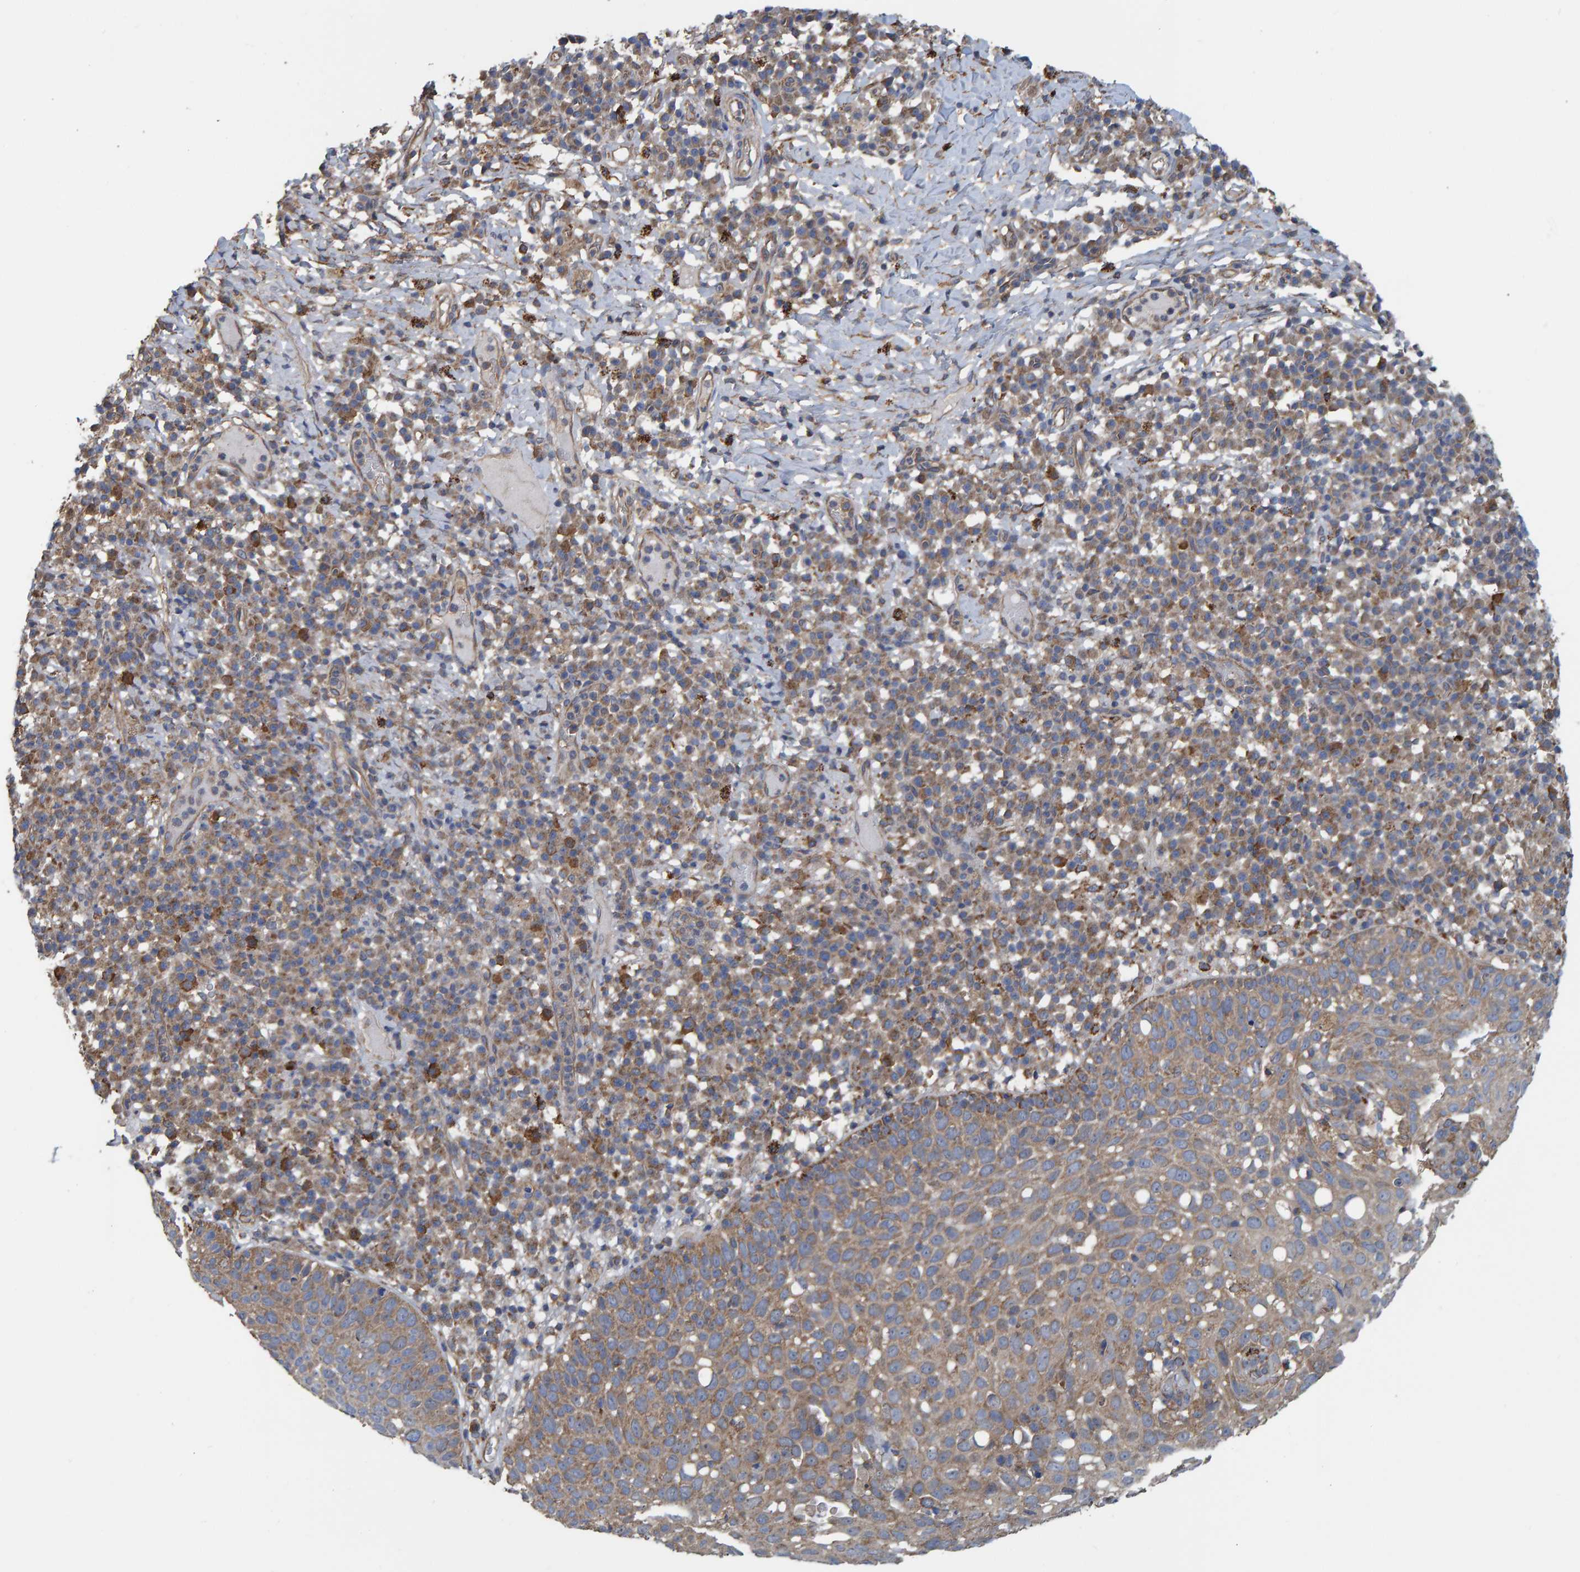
{"staining": {"intensity": "moderate", "quantity": ">75%", "location": "cytoplasmic/membranous"}, "tissue": "skin cancer", "cell_type": "Tumor cells", "image_type": "cancer", "snomed": [{"axis": "morphology", "description": "Squamous cell carcinoma in situ, NOS"}, {"axis": "morphology", "description": "Squamous cell carcinoma, NOS"}, {"axis": "topography", "description": "Skin"}], "caption": "Immunohistochemical staining of human skin cancer exhibits medium levels of moderate cytoplasmic/membranous positivity in approximately >75% of tumor cells.", "gene": "LRSAM1", "patient": {"sex": "male", "age": 93}}